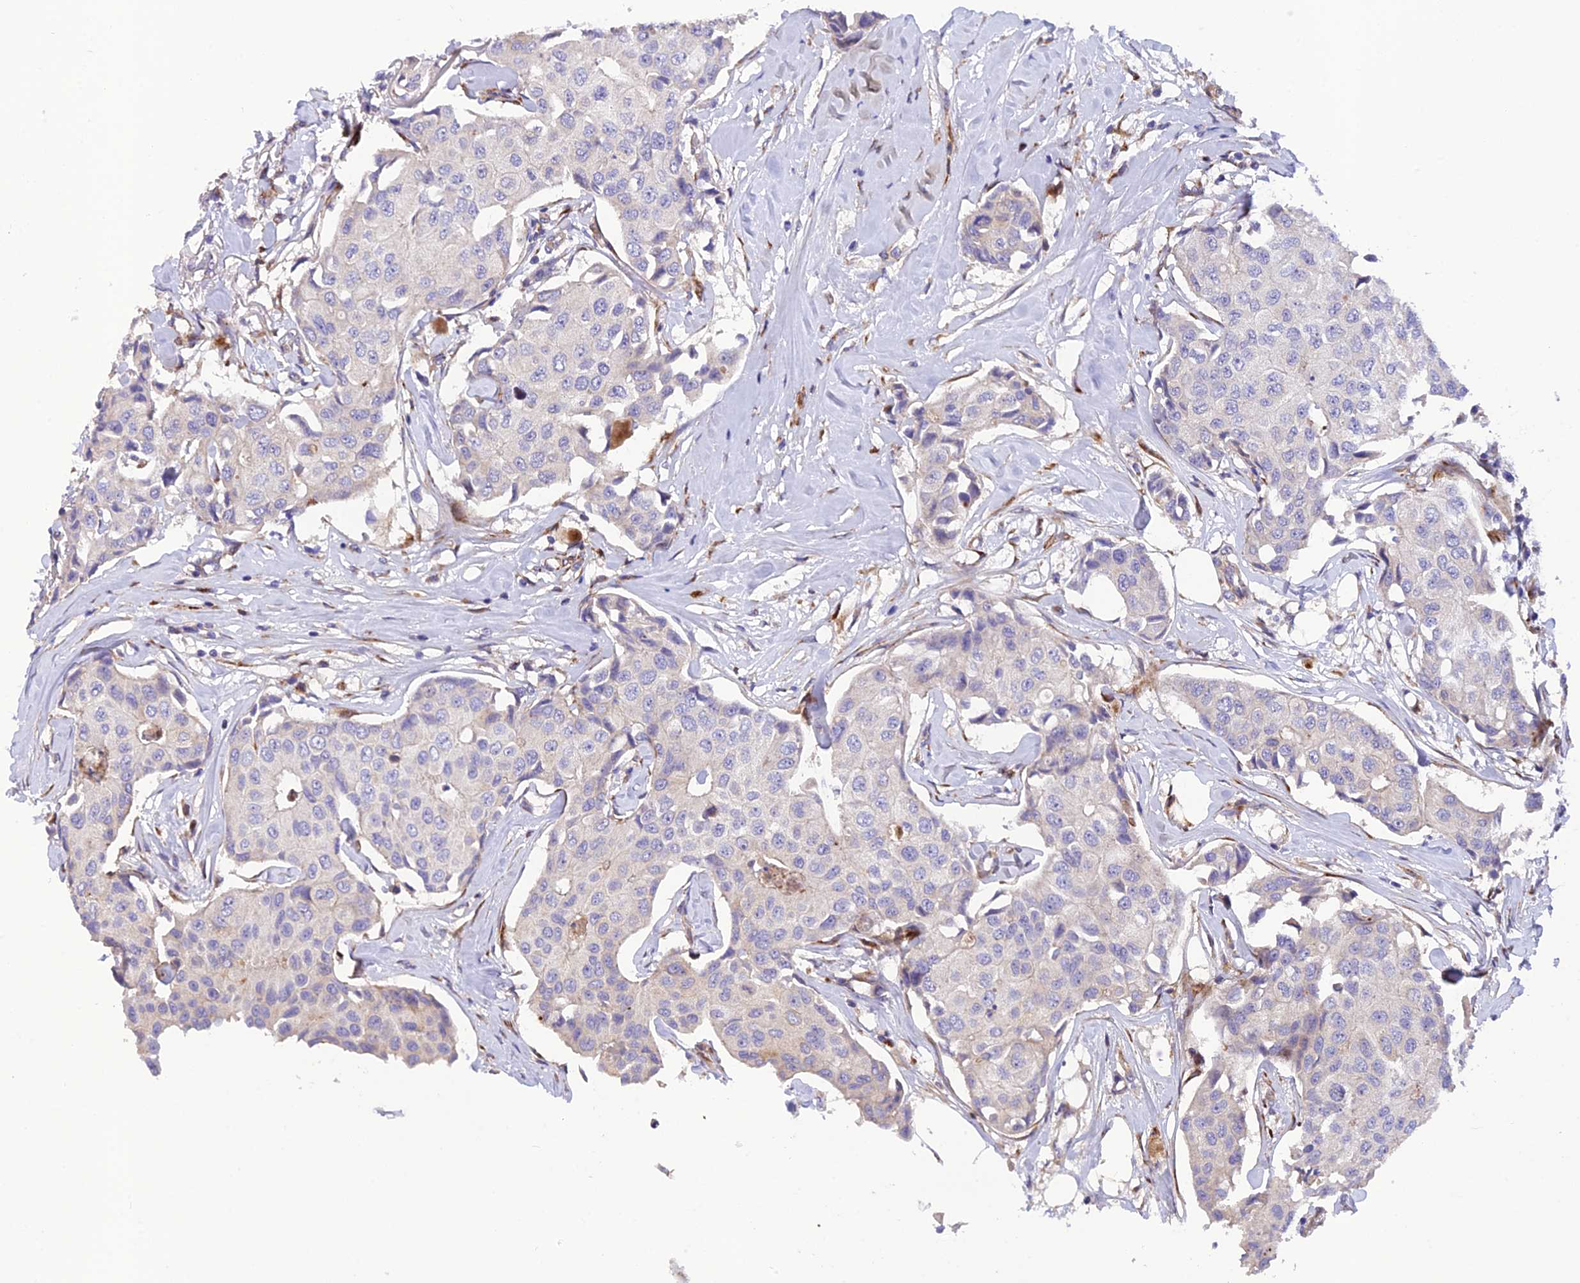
{"staining": {"intensity": "negative", "quantity": "none", "location": "none"}, "tissue": "breast cancer", "cell_type": "Tumor cells", "image_type": "cancer", "snomed": [{"axis": "morphology", "description": "Duct carcinoma"}, {"axis": "topography", "description": "Breast"}], "caption": "Tumor cells show no significant protein staining in infiltrating ductal carcinoma (breast).", "gene": "CPSF4L", "patient": {"sex": "female", "age": 80}}